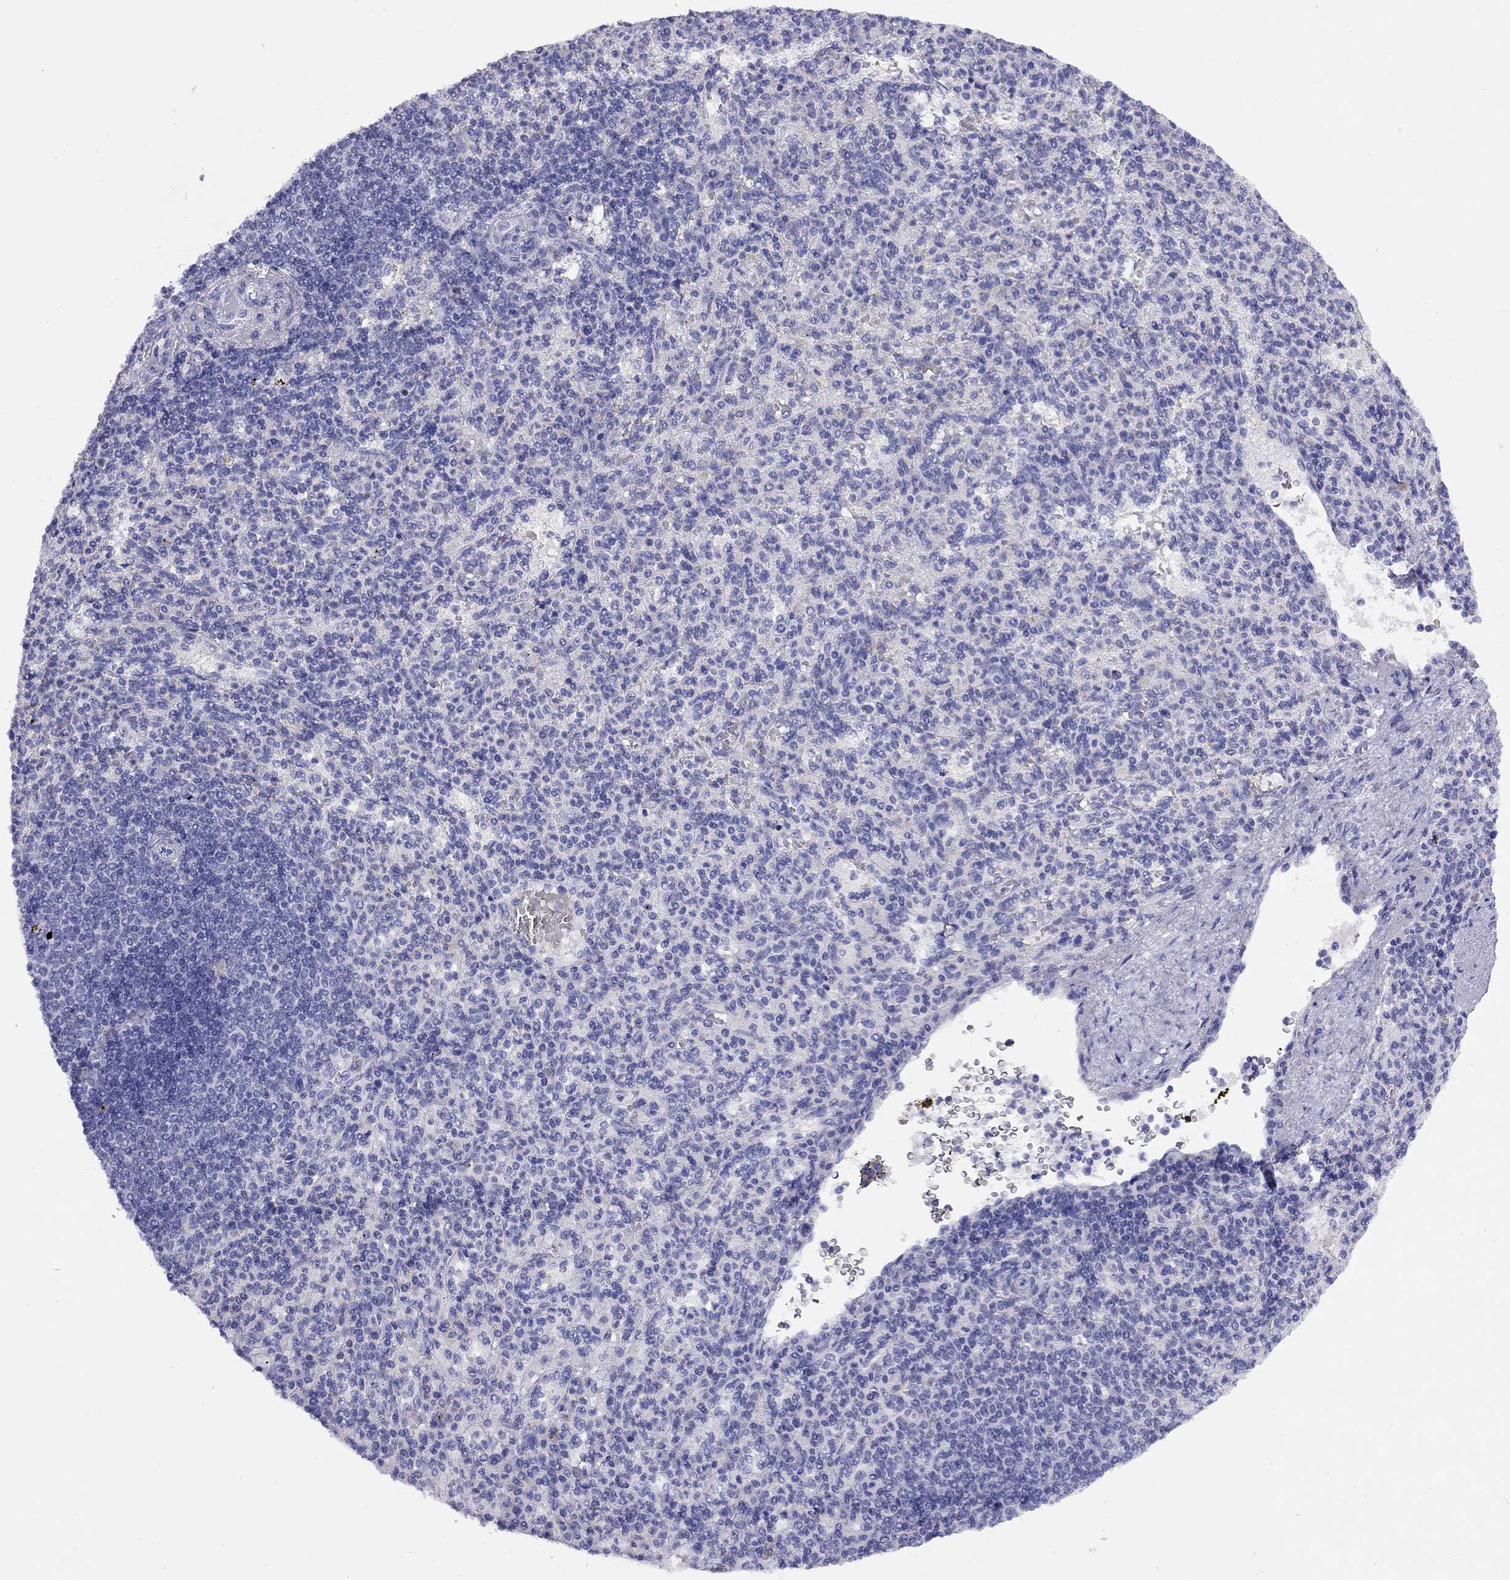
{"staining": {"intensity": "negative", "quantity": "none", "location": "none"}, "tissue": "spleen", "cell_type": "Cells in red pulp", "image_type": "normal", "snomed": [{"axis": "morphology", "description": "Normal tissue, NOS"}, {"axis": "topography", "description": "Spleen"}], "caption": "This is a image of IHC staining of unremarkable spleen, which shows no positivity in cells in red pulp.", "gene": "LRIT2", "patient": {"sex": "female", "age": 74}}